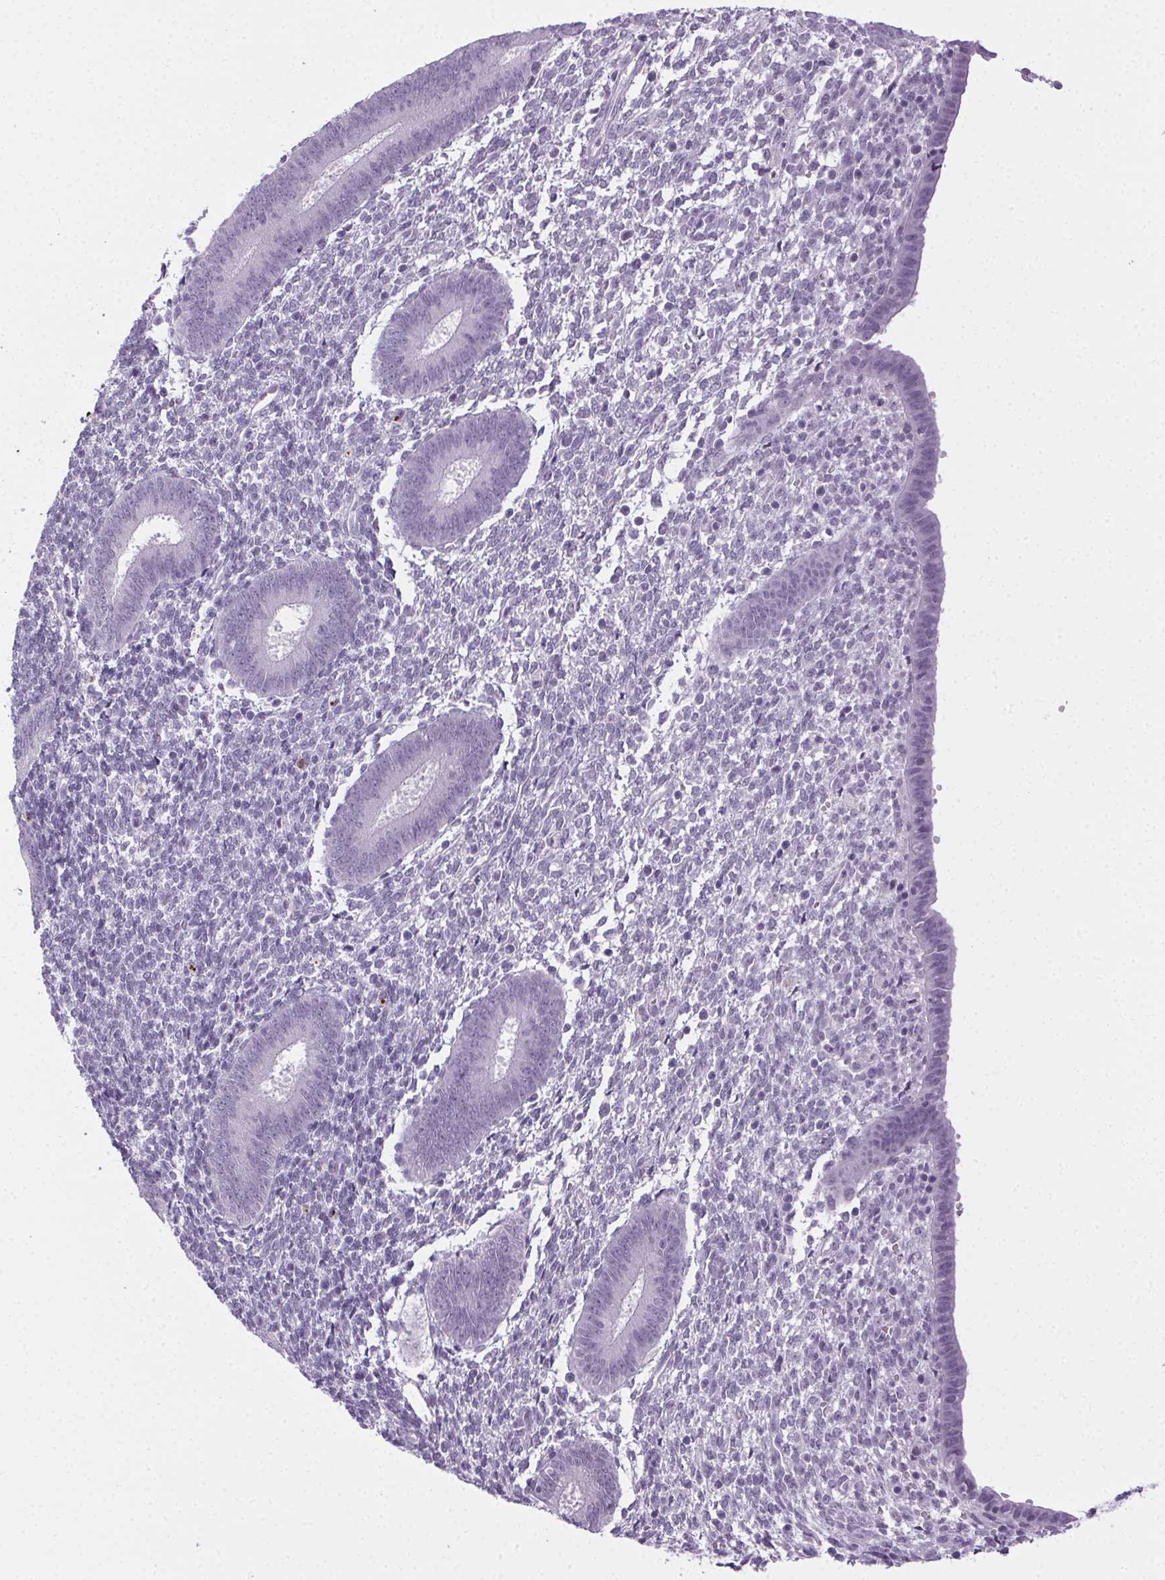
{"staining": {"intensity": "negative", "quantity": "none", "location": "none"}, "tissue": "endometrium", "cell_type": "Cells in endometrial stroma", "image_type": "normal", "snomed": [{"axis": "morphology", "description": "Normal tissue, NOS"}, {"axis": "topography", "description": "Endometrium"}], "caption": "Immunohistochemistry (IHC) photomicrograph of benign human endometrium stained for a protein (brown), which exhibits no staining in cells in endometrial stroma. Brightfield microscopy of immunohistochemistry (IHC) stained with DAB (3,3'-diaminobenzidine) (brown) and hematoxylin (blue), captured at high magnification.", "gene": "CADPS", "patient": {"sex": "female", "age": 25}}